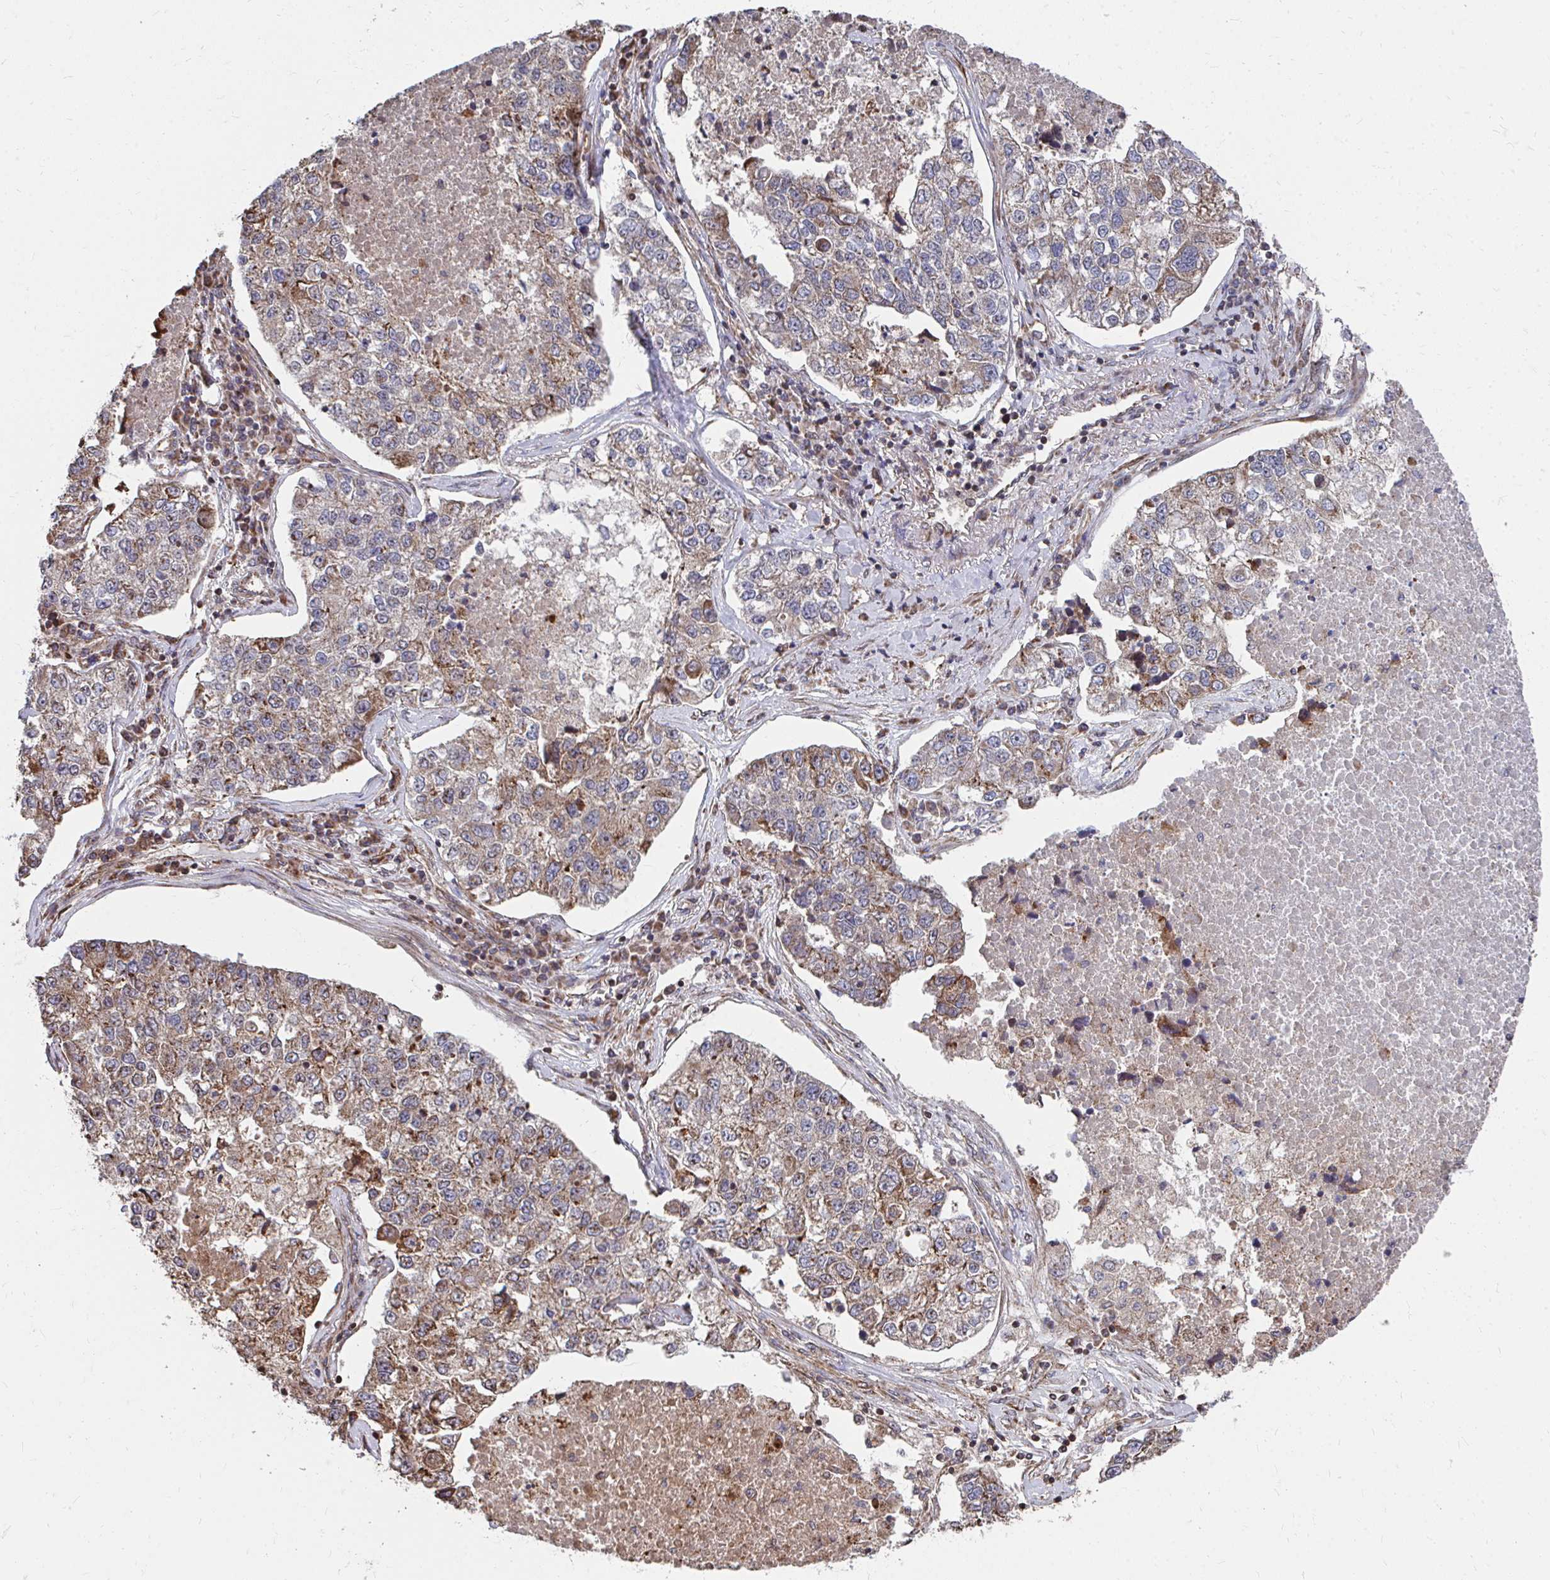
{"staining": {"intensity": "moderate", "quantity": "25%-75%", "location": "cytoplasmic/membranous"}, "tissue": "lung cancer", "cell_type": "Tumor cells", "image_type": "cancer", "snomed": [{"axis": "morphology", "description": "Adenocarcinoma, NOS"}, {"axis": "topography", "description": "Lung"}], "caption": "There is medium levels of moderate cytoplasmic/membranous expression in tumor cells of lung cancer (adenocarcinoma), as demonstrated by immunohistochemical staining (brown color).", "gene": "FAM89A", "patient": {"sex": "male", "age": 49}}